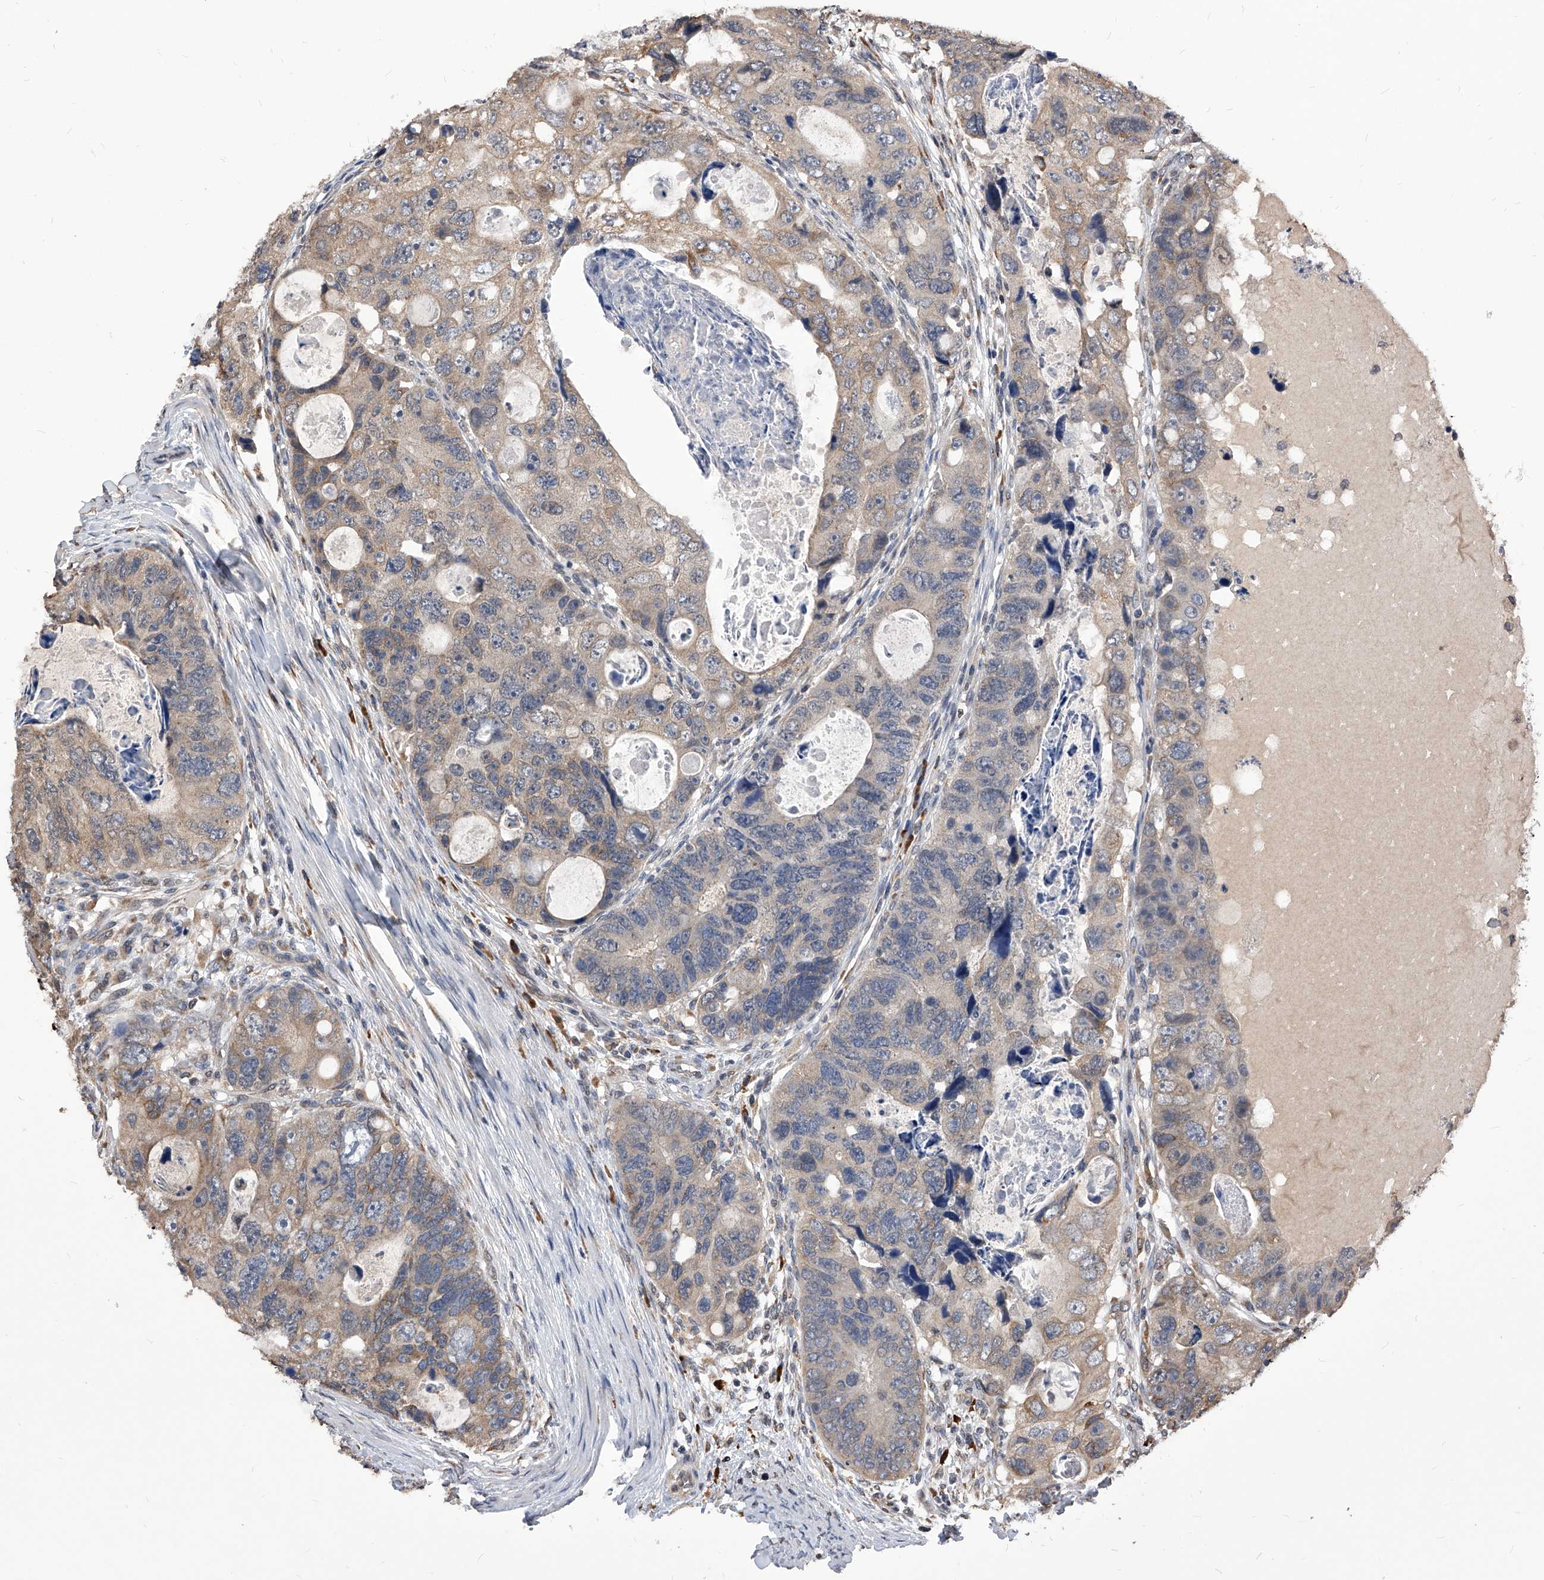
{"staining": {"intensity": "weak", "quantity": "<25%", "location": "cytoplasmic/membranous"}, "tissue": "colorectal cancer", "cell_type": "Tumor cells", "image_type": "cancer", "snomed": [{"axis": "morphology", "description": "Adenocarcinoma, NOS"}, {"axis": "topography", "description": "Rectum"}], "caption": "Immunohistochemical staining of colorectal cancer (adenocarcinoma) demonstrates no significant staining in tumor cells.", "gene": "ID1", "patient": {"sex": "male", "age": 59}}